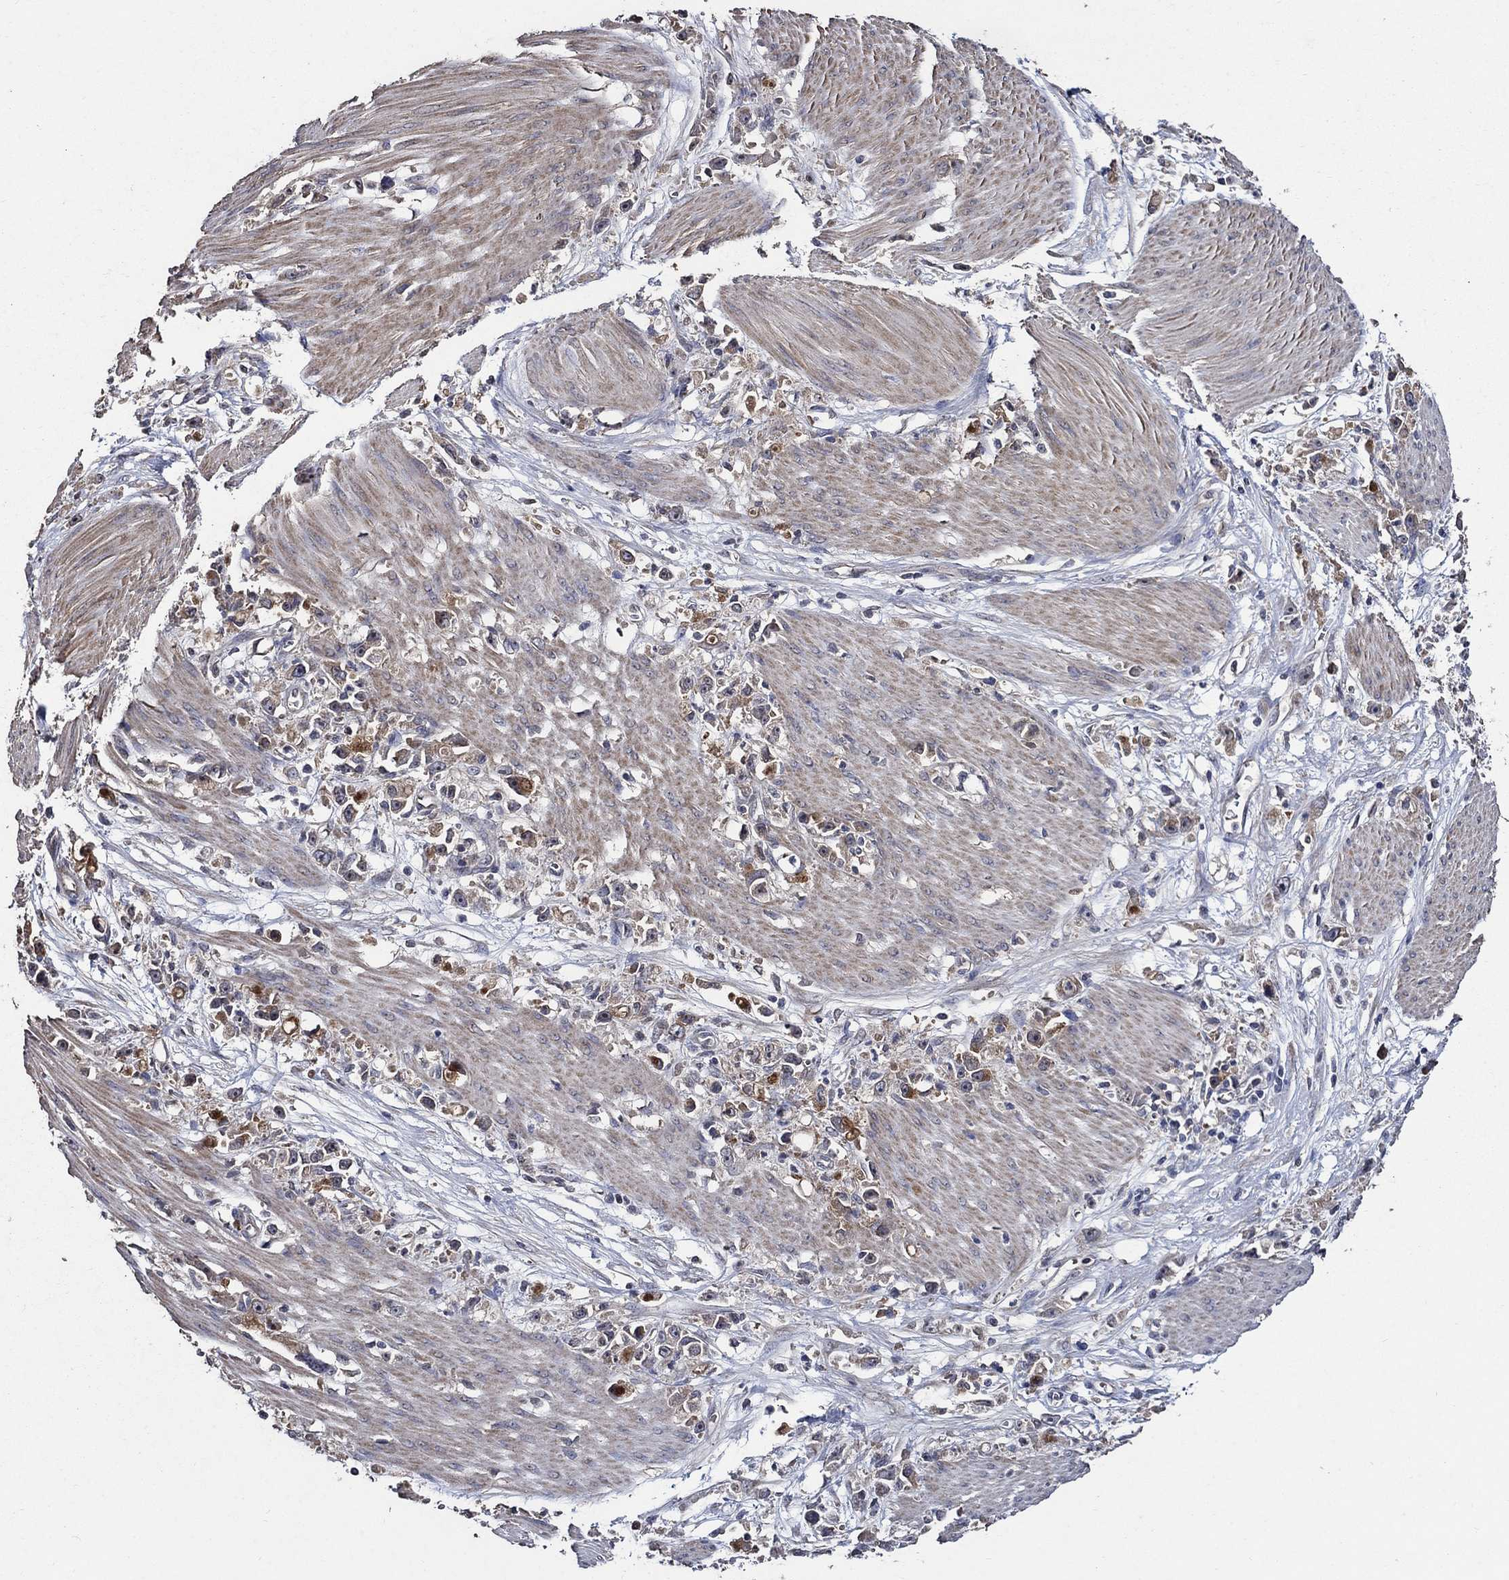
{"staining": {"intensity": "moderate", "quantity": "<25%", "location": "cytoplasmic/membranous"}, "tissue": "stomach cancer", "cell_type": "Tumor cells", "image_type": "cancer", "snomed": [{"axis": "morphology", "description": "Adenocarcinoma, NOS"}, {"axis": "topography", "description": "Stomach"}], "caption": "Stomach cancer stained for a protein (brown) displays moderate cytoplasmic/membranous positive positivity in about <25% of tumor cells.", "gene": "HAP1", "patient": {"sex": "female", "age": 59}}